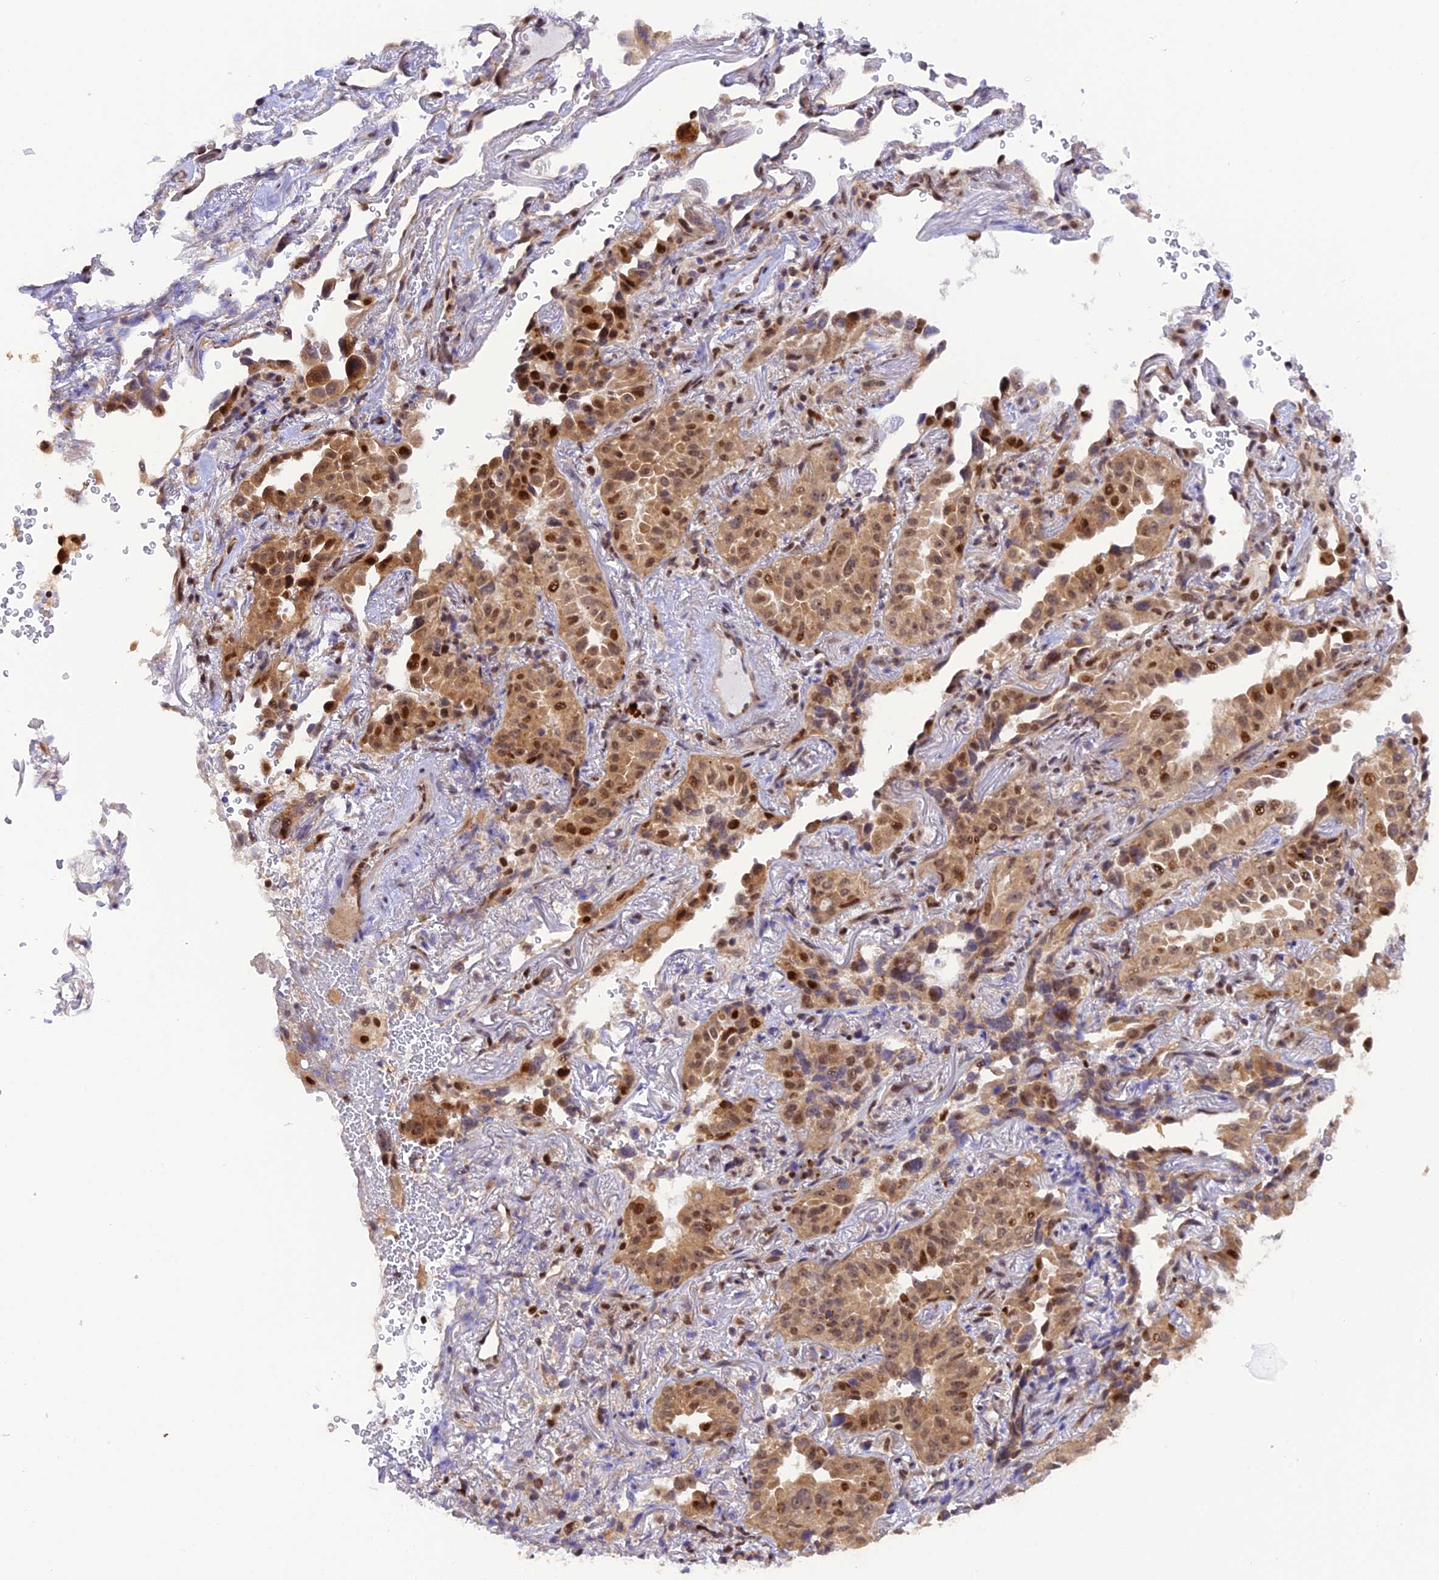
{"staining": {"intensity": "moderate", "quantity": ">75%", "location": "cytoplasmic/membranous,nuclear"}, "tissue": "lung cancer", "cell_type": "Tumor cells", "image_type": "cancer", "snomed": [{"axis": "morphology", "description": "Adenocarcinoma, NOS"}, {"axis": "topography", "description": "Lung"}], "caption": "The immunohistochemical stain highlights moderate cytoplasmic/membranous and nuclear expression in tumor cells of adenocarcinoma (lung) tissue.", "gene": "SAMD4A", "patient": {"sex": "female", "age": 69}}